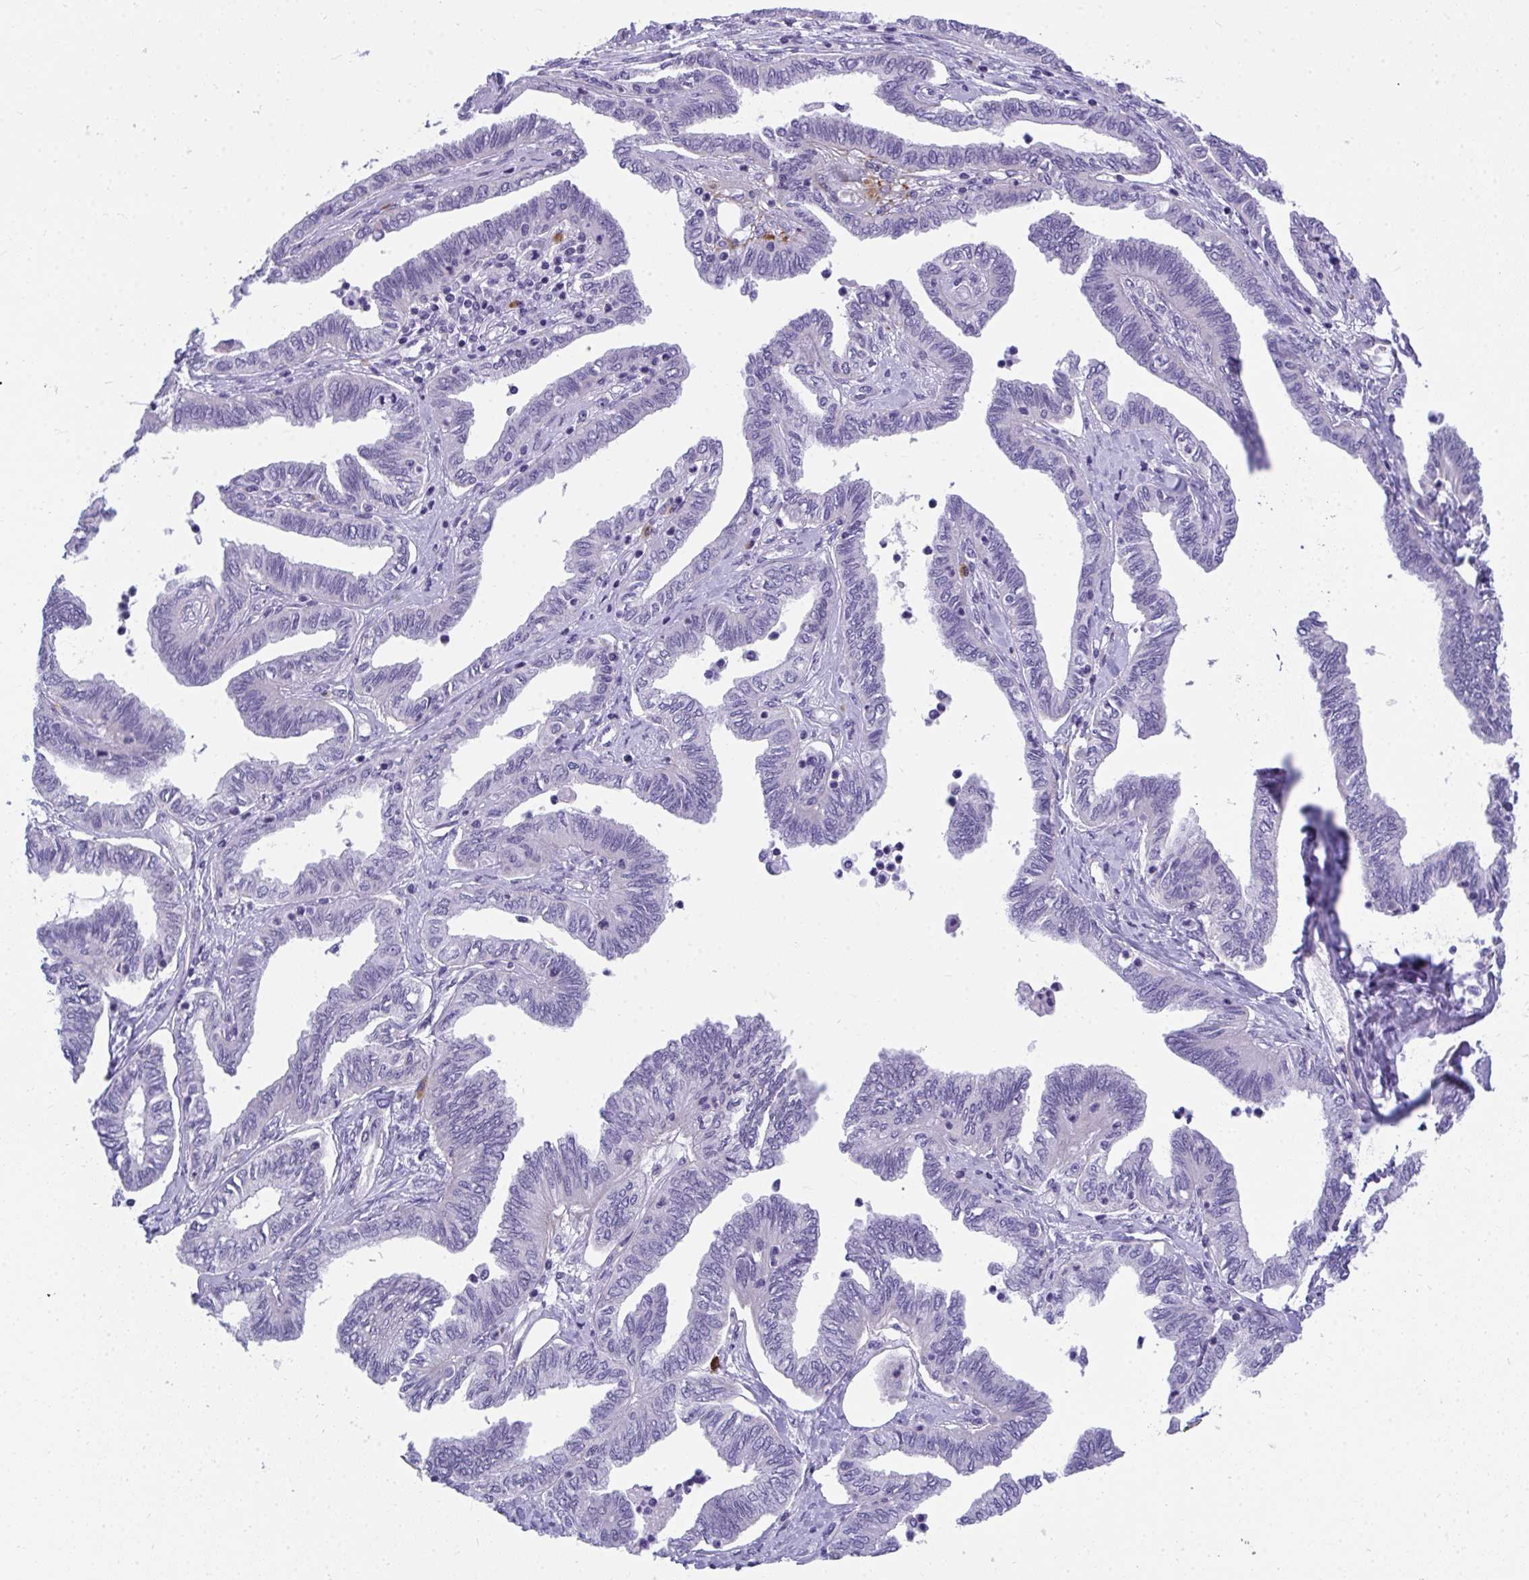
{"staining": {"intensity": "negative", "quantity": "none", "location": "none"}, "tissue": "ovarian cancer", "cell_type": "Tumor cells", "image_type": "cancer", "snomed": [{"axis": "morphology", "description": "Carcinoma, endometroid"}, {"axis": "topography", "description": "Ovary"}], "caption": "The photomicrograph reveals no staining of tumor cells in ovarian endometroid carcinoma.", "gene": "TSBP1", "patient": {"sex": "female", "age": 70}}